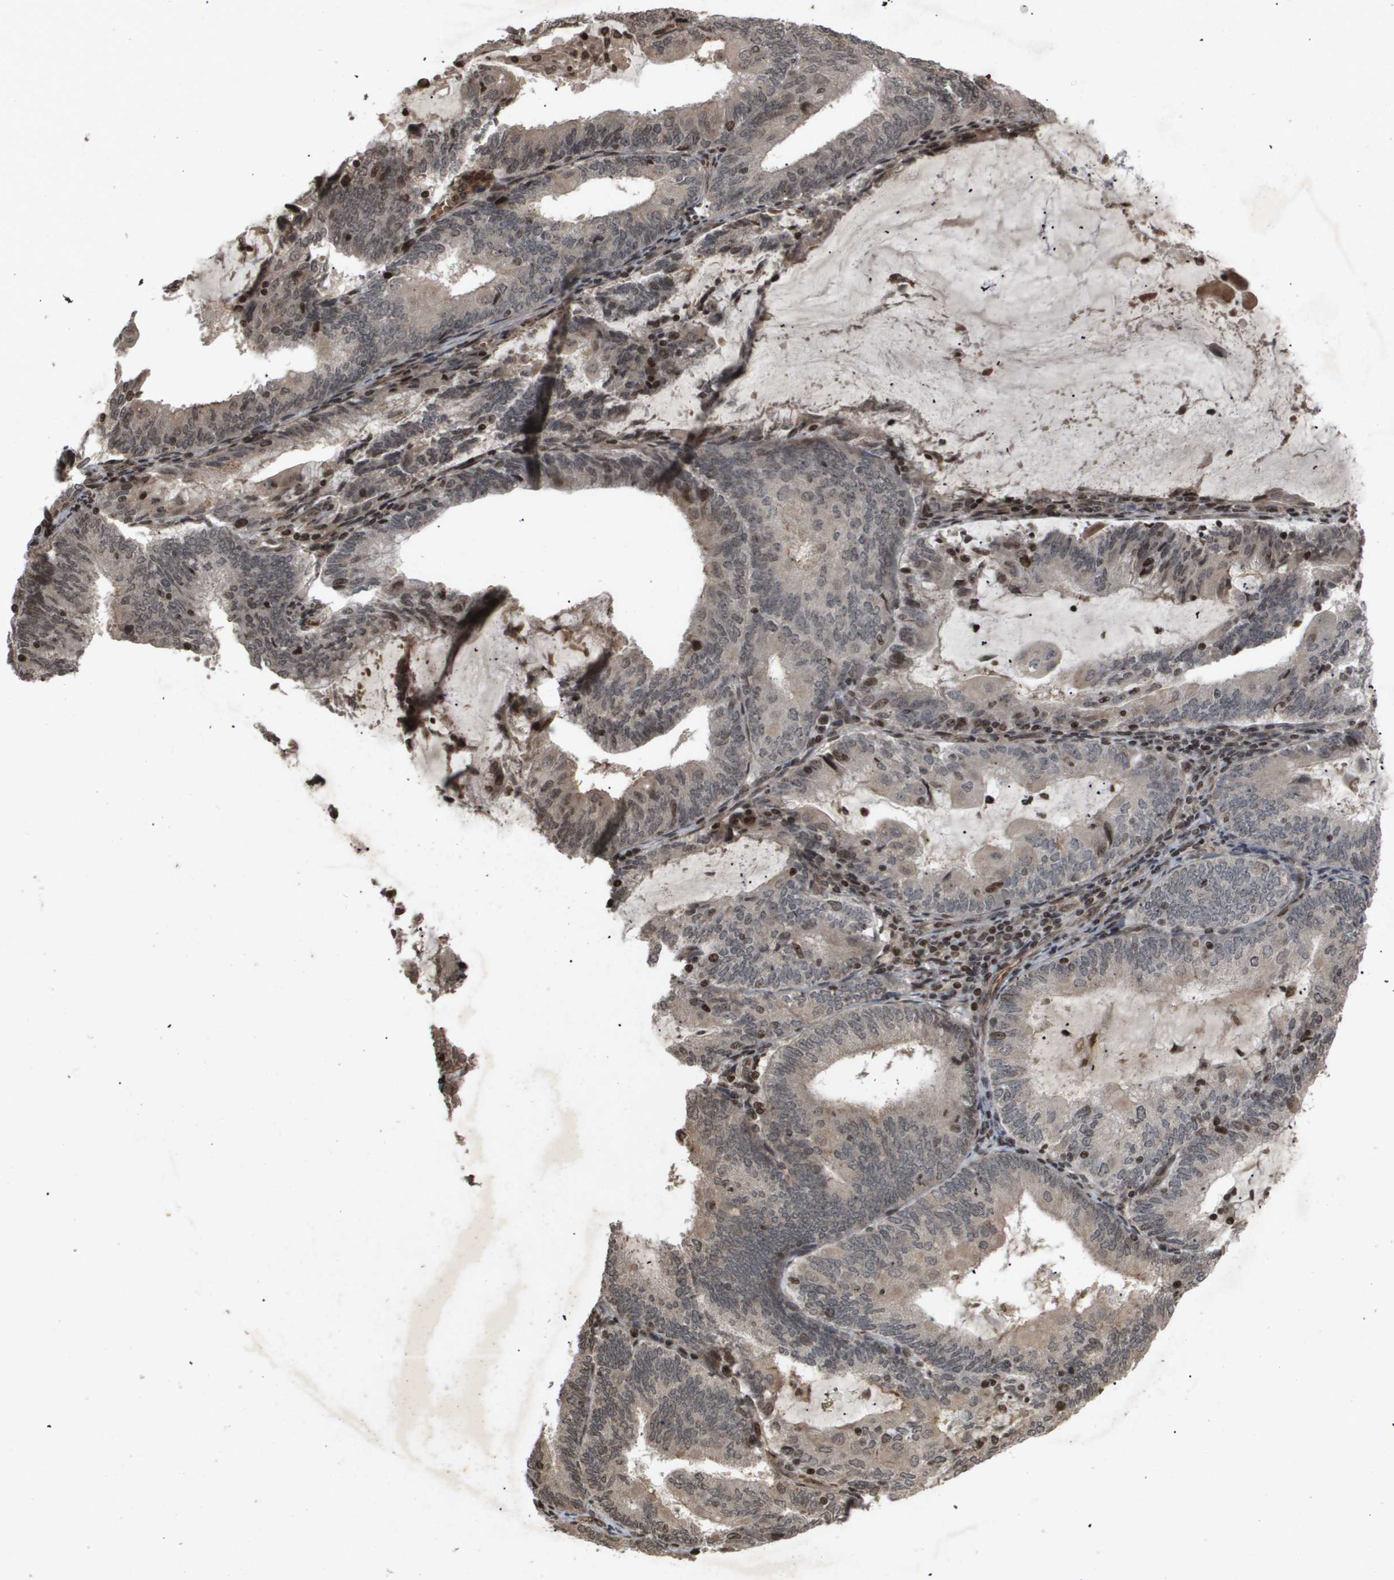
{"staining": {"intensity": "weak", "quantity": "25%-75%", "location": "cytoplasmic/membranous"}, "tissue": "endometrial cancer", "cell_type": "Tumor cells", "image_type": "cancer", "snomed": [{"axis": "morphology", "description": "Adenocarcinoma, NOS"}, {"axis": "topography", "description": "Endometrium"}], "caption": "IHC of human endometrial adenocarcinoma shows low levels of weak cytoplasmic/membranous positivity in about 25%-75% of tumor cells.", "gene": "HSPA6", "patient": {"sex": "female", "age": 81}}